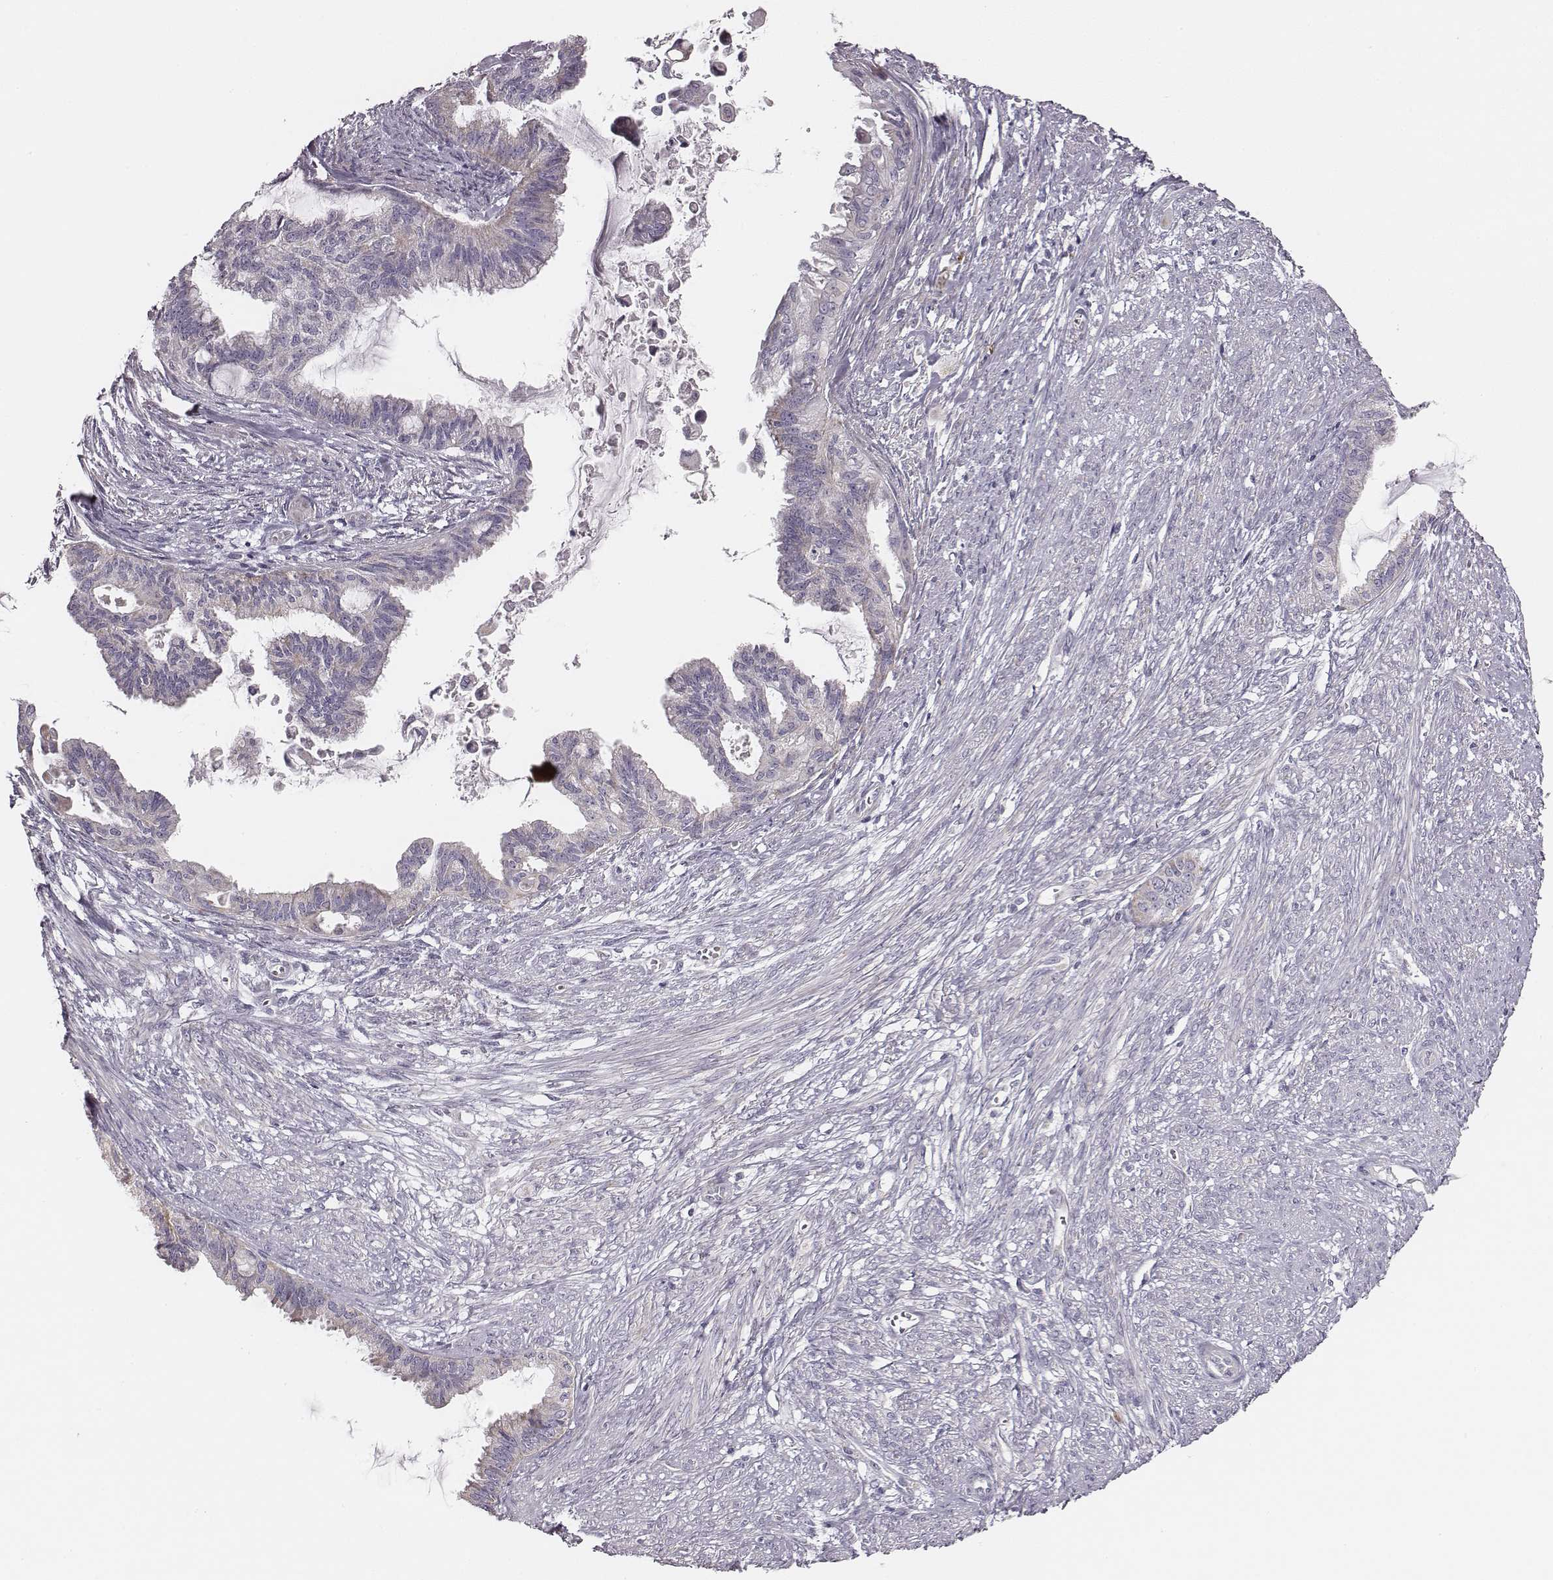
{"staining": {"intensity": "negative", "quantity": "none", "location": "none"}, "tissue": "endometrial cancer", "cell_type": "Tumor cells", "image_type": "cancer", "snomed": [{"axis": "morphology", "description": "Adenocarcinoma, NOS"}, {"axis": "topography", "description": "Endometrium"}], "caption": "Immunohistochemistry of endometrial cancer demonstrates no staining in tumor cells.", "gene": "UBL4B", "patient": {"sex": "female", "age": 86}}